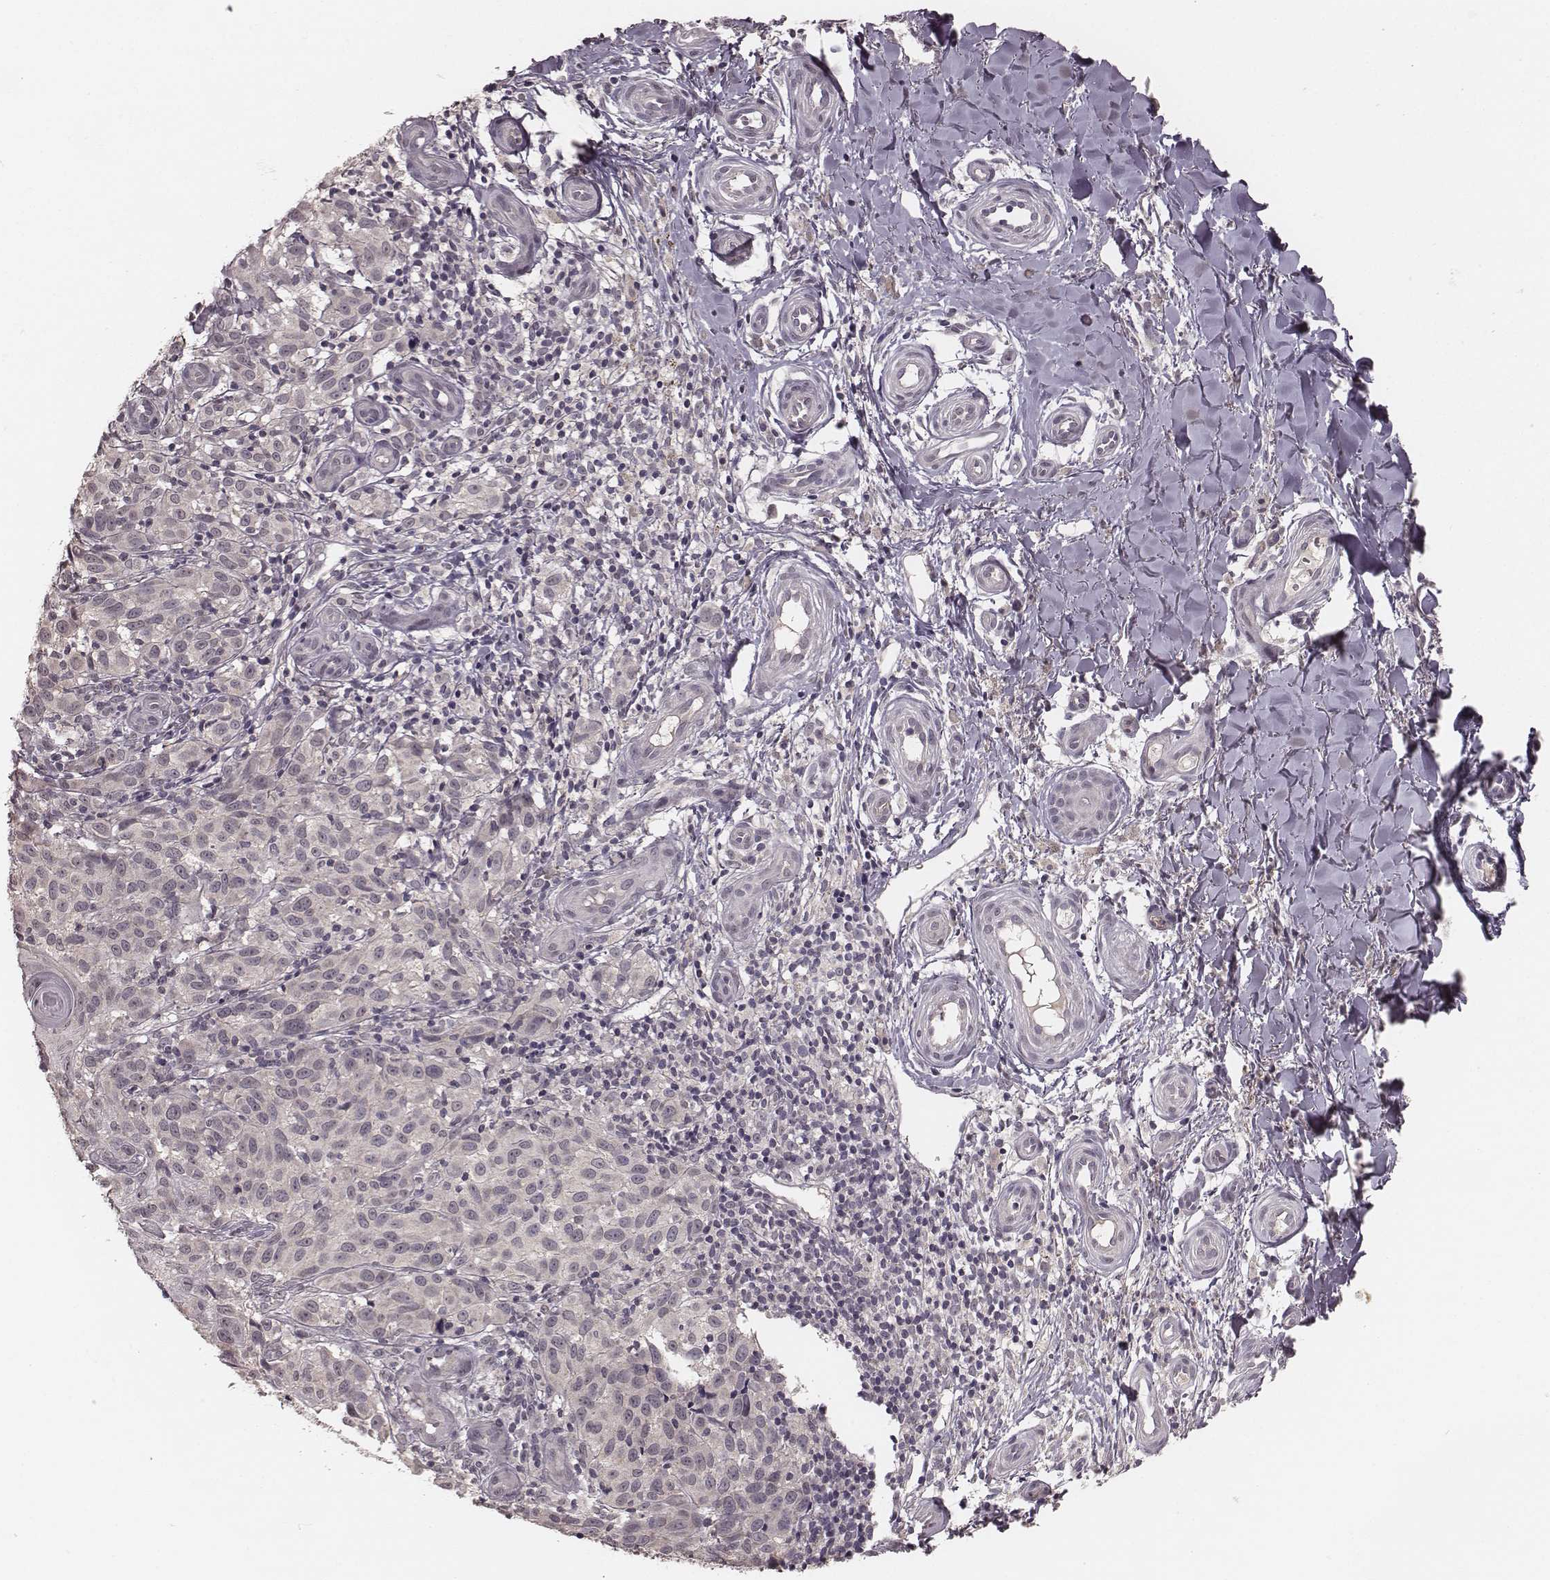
{"staining": {"intensity": "negative", "quantity": "none", "location": "none"}, "tissue": "melanoma", "cell_type": "Tumor cells", "image_type": "cancer", "snomed": [{"axis": "morphology", "description": "Malignant melanoma, NOS"}, {"axis": "topography", "description": "Skin"}], "caption": "The IHC histopathology image has no significant staining in tumor cells of malignant melanoma tissue. The staining was performed using DAB to visualize the protein expression in brown, while the nuclei were stained in blue with hematoxylin (Magnification: 20x).", "gene": "LY6K", "patient": {"sex": "female", "age": 53}}